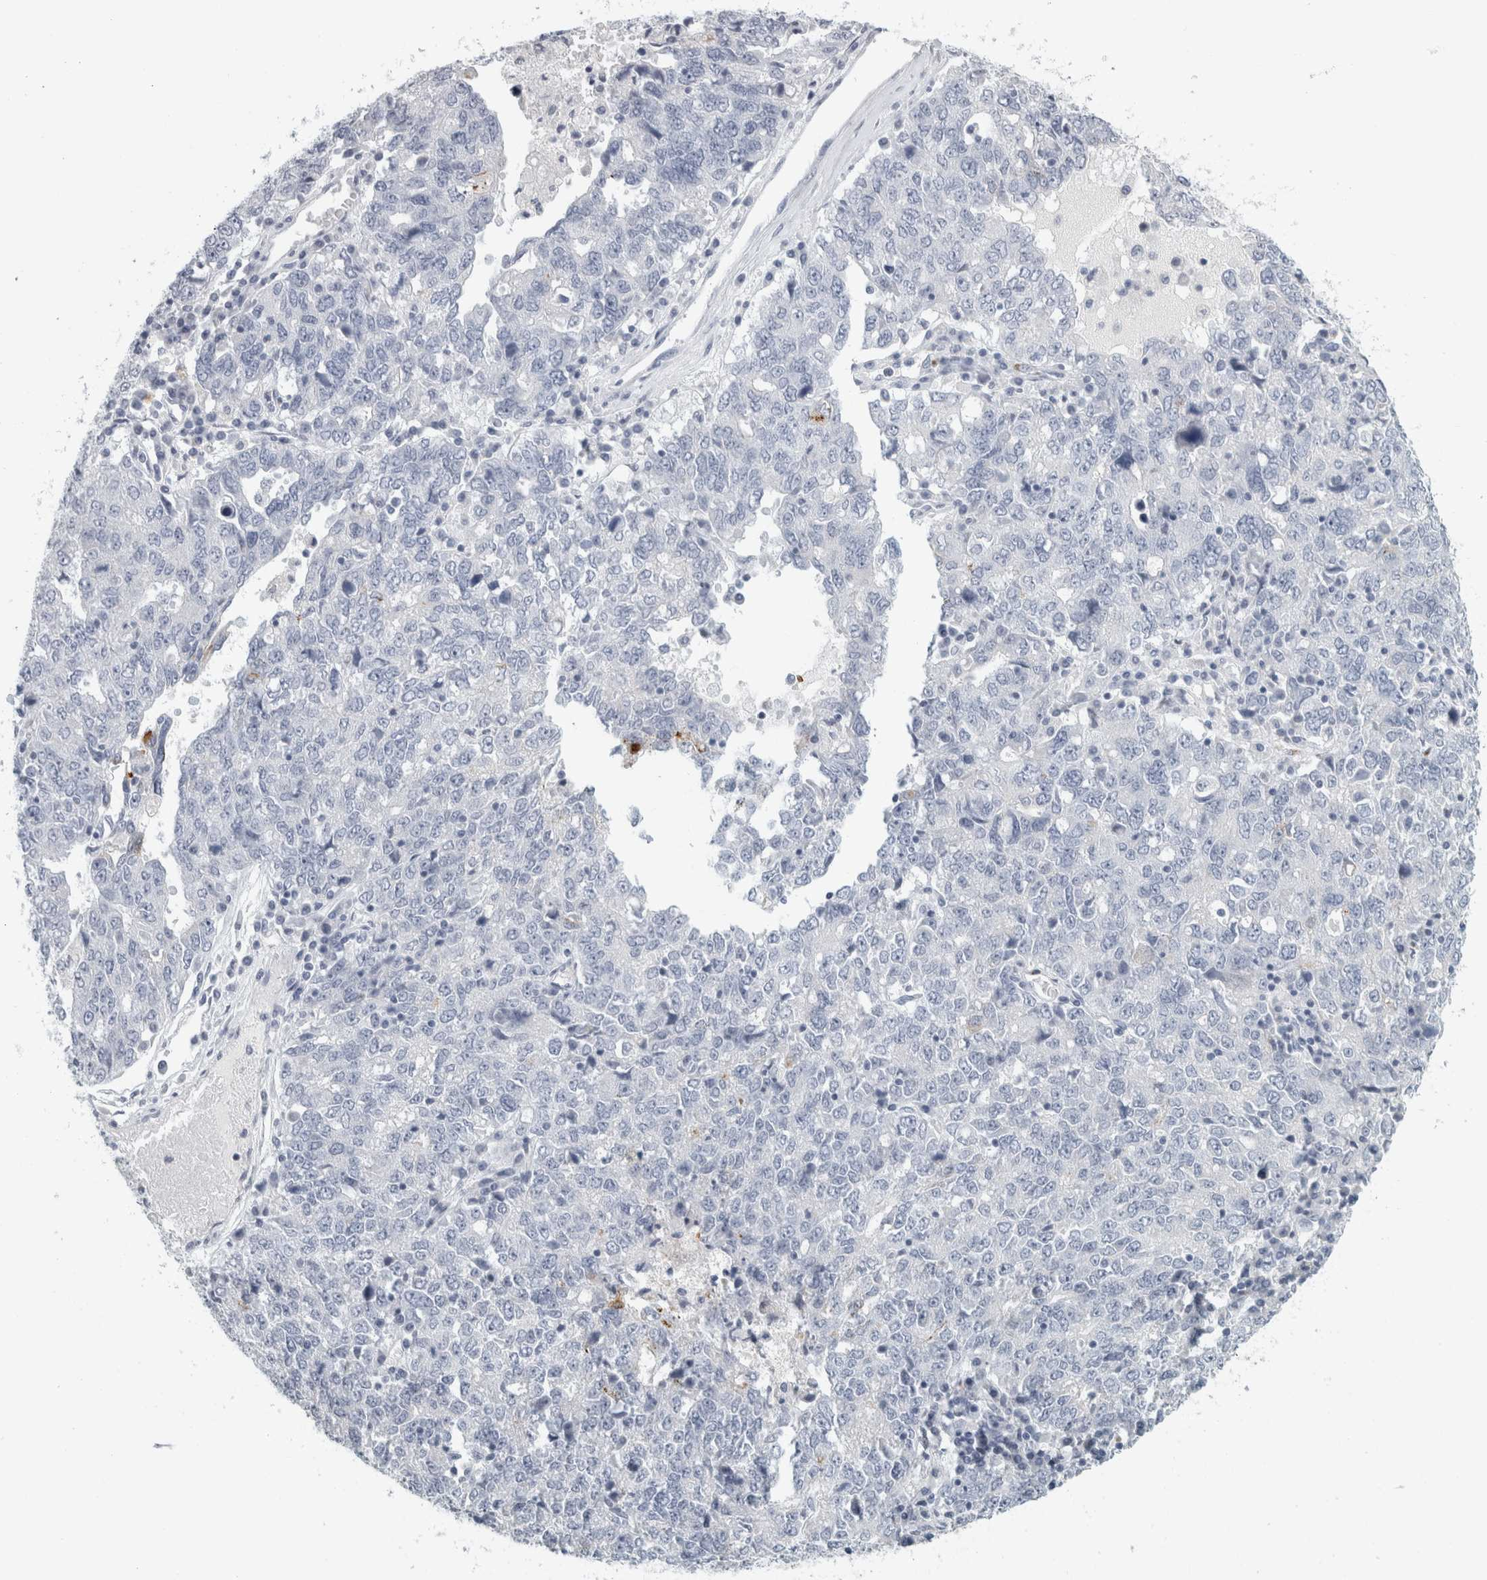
{"staining": {"intensity": "negative", "quantity": "none", "location": "none"}, "tissue": "ovarian cancer", "cell_type": "Tumor cells", "image_type": "cancer", "snomed": [{"axis": "morphology", "description": "Carcinoma, endometroid"}, {"axis": "topography", "description": "Ovary"}], "caption": "Endometroid carcinoma (ovarian) was stained to show a protein in brown. There is no significant staining in tumor cells.", "gene": "CPE", "patient": {"sex": "female", "age": 62}}